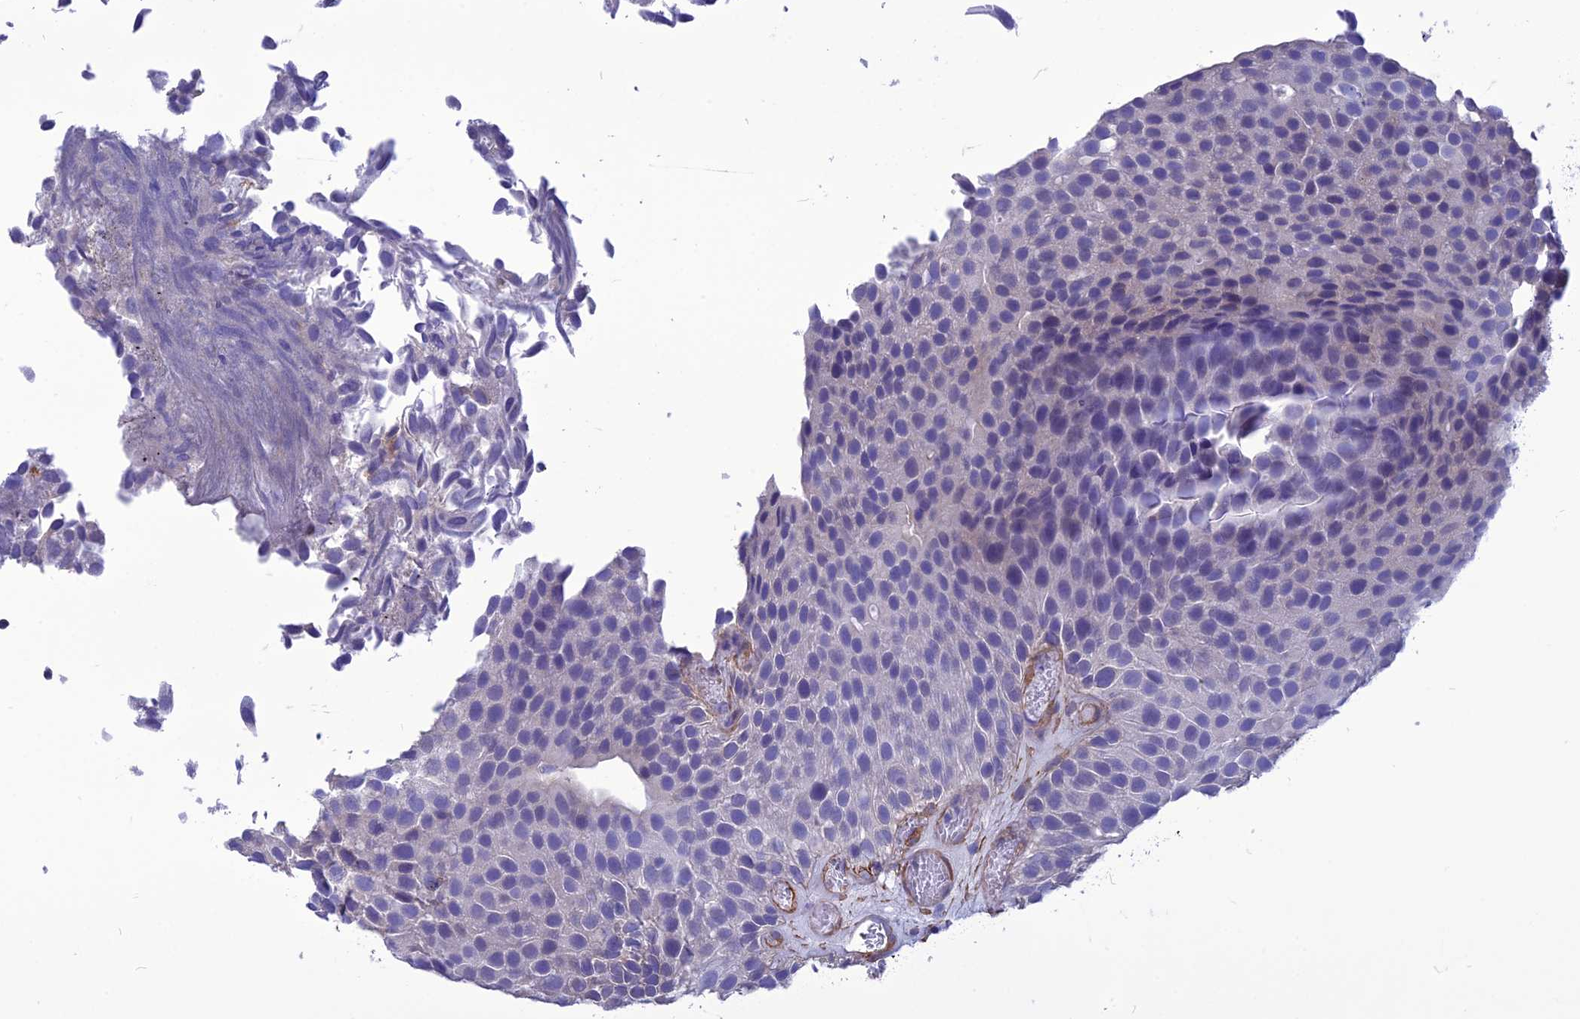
{"staining": {"intensity": "negative", "quantity": "none", "location": "none"}, "tissue": "urothelial cancer", "cell_type": "Tumor cells", "image_type": "cancer", "snomed": [{"axis": "morphology", "description": "Urothelial carcinoma, Low grade"}, {"axis": "topography", "description": "Urinary bladder"}], "caption": "This is an IHC photomicrograph of low-grade urothelial carcinoma. There is no positivity in tumor cells.", "gene": "NKD1", "patient": {"sex": "male", "age": 89}}